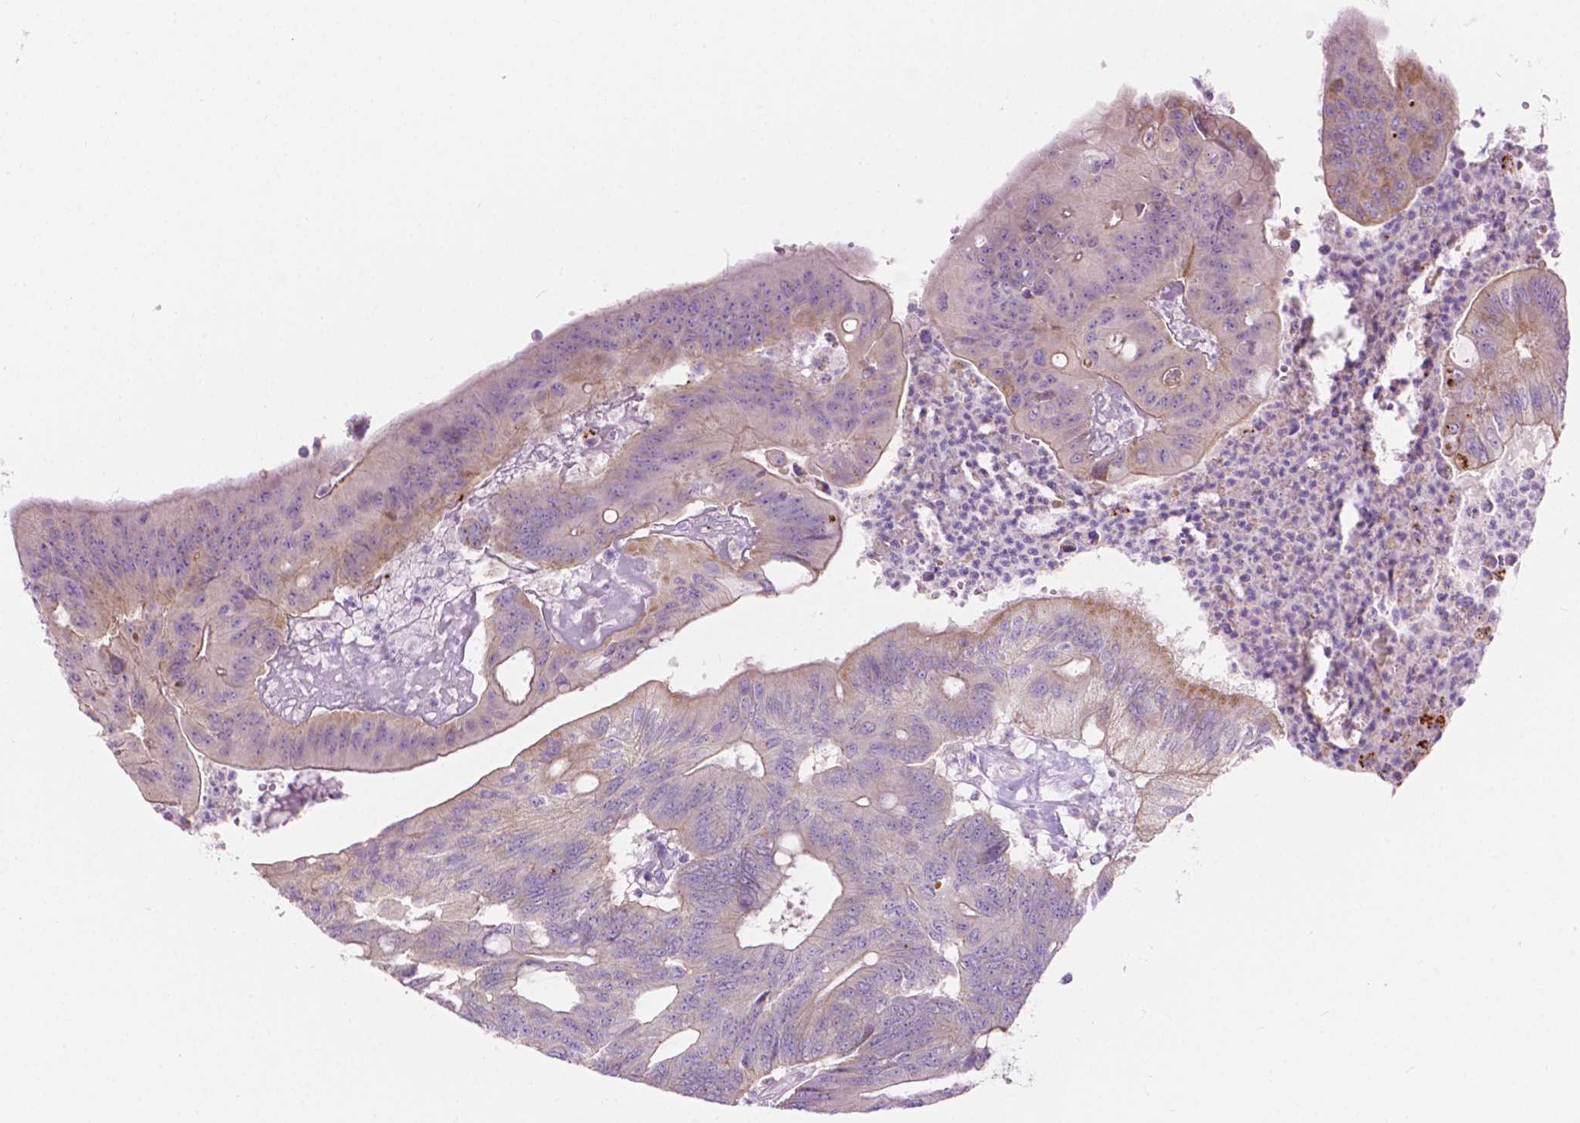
{"staining": {"intensity": "moderate", "quantity": "<25%", "location": "cytoplasmic/membranous"}, "tissue": "colorectal cancer", "cell_type": "Tumor cells", "image_type": "cancer", "snomed": [{"axis": "morphology", "description": "Adenocarcinoma, NOS"}, {"axis": "topography", "description": "Colon"}], "caption": "The image displays staining of colorectal cancer (adenocarcinoma), revealing moderate cytoplasmic/membranous protein staining (brown color) within tumor cells.", "gene": "NOS1AP", "patient": {"sex": "male", "age": 65}}